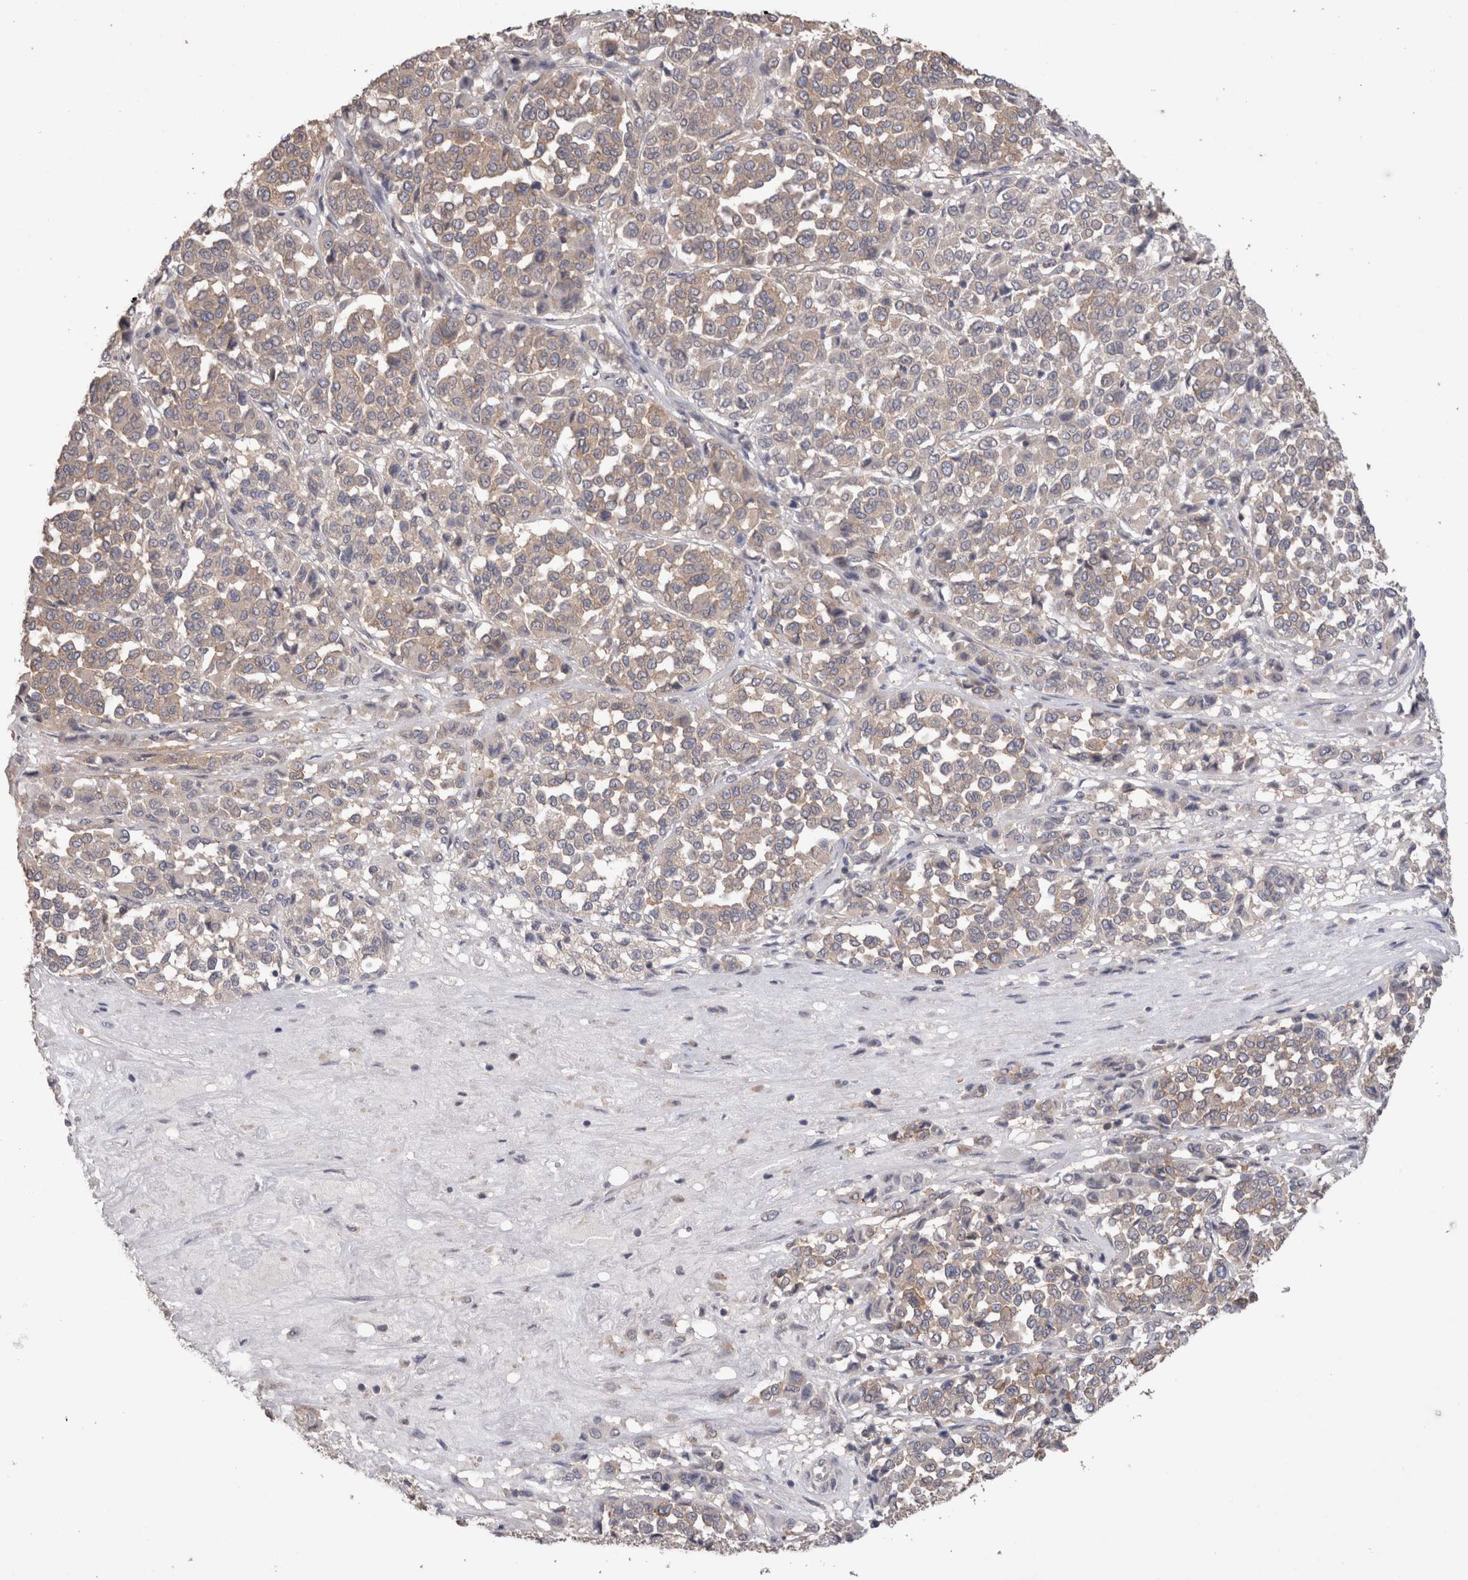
{"staining": {"intensity": "weak", "quantity": ">75%", "location": "cytoplasmic/membranous"}, "tissue": "melanoma", "cell_type": "Tumor cells", "image_type": "cancer", "snomed": [{"axis": "morphology", "description": "Malignant melanoma, Metastatic site"}, {"axis": "topography", "description": "Pancreas"}], "caption": "Immunohistochemistry of human melanoma displays low levels of weak cytoplasmic/membranous expression in about >75% of tumor cells.", "gene": "OTOR", "patient": {"sex": "female", "age": 30}}